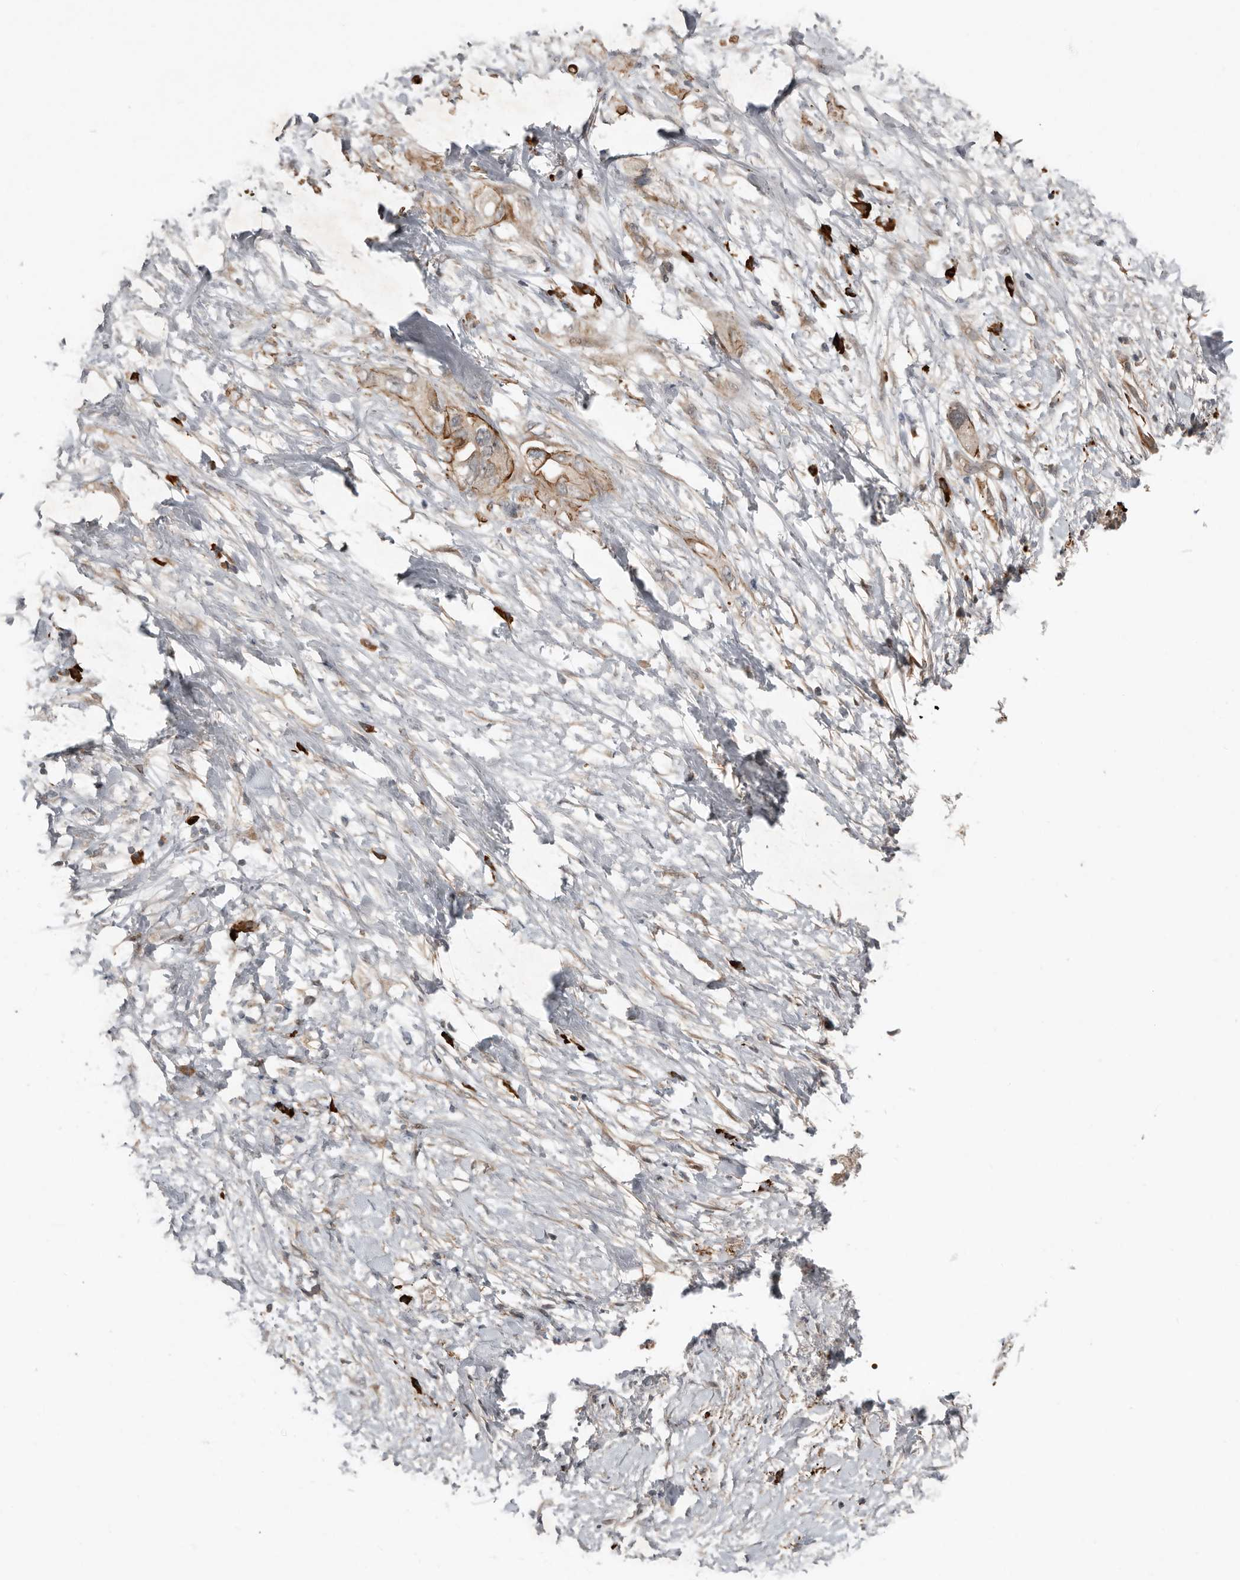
{"staining": {"intensity": "moderate", "quantity": "25%-75%", "location": "cytoplasmic/membranous"}, "tissue": "pancreatic cancer", "cell_type": "Tumor cells", "image_type": "cancer", "snomed": [{"axis": "morphology", "description": "Adenocarcinoma, NOS"}, {"axis": "topography", "description": "Pancreas"}], "caption": "The histopathology image shows a brown stain indicating the presence of a protein in the cytoplasmic/membranous of tumor cells in adenocarcinoma (pancreatic).", "gene": "TEAD3", "patient": {"sex": "female", "age": 56}}